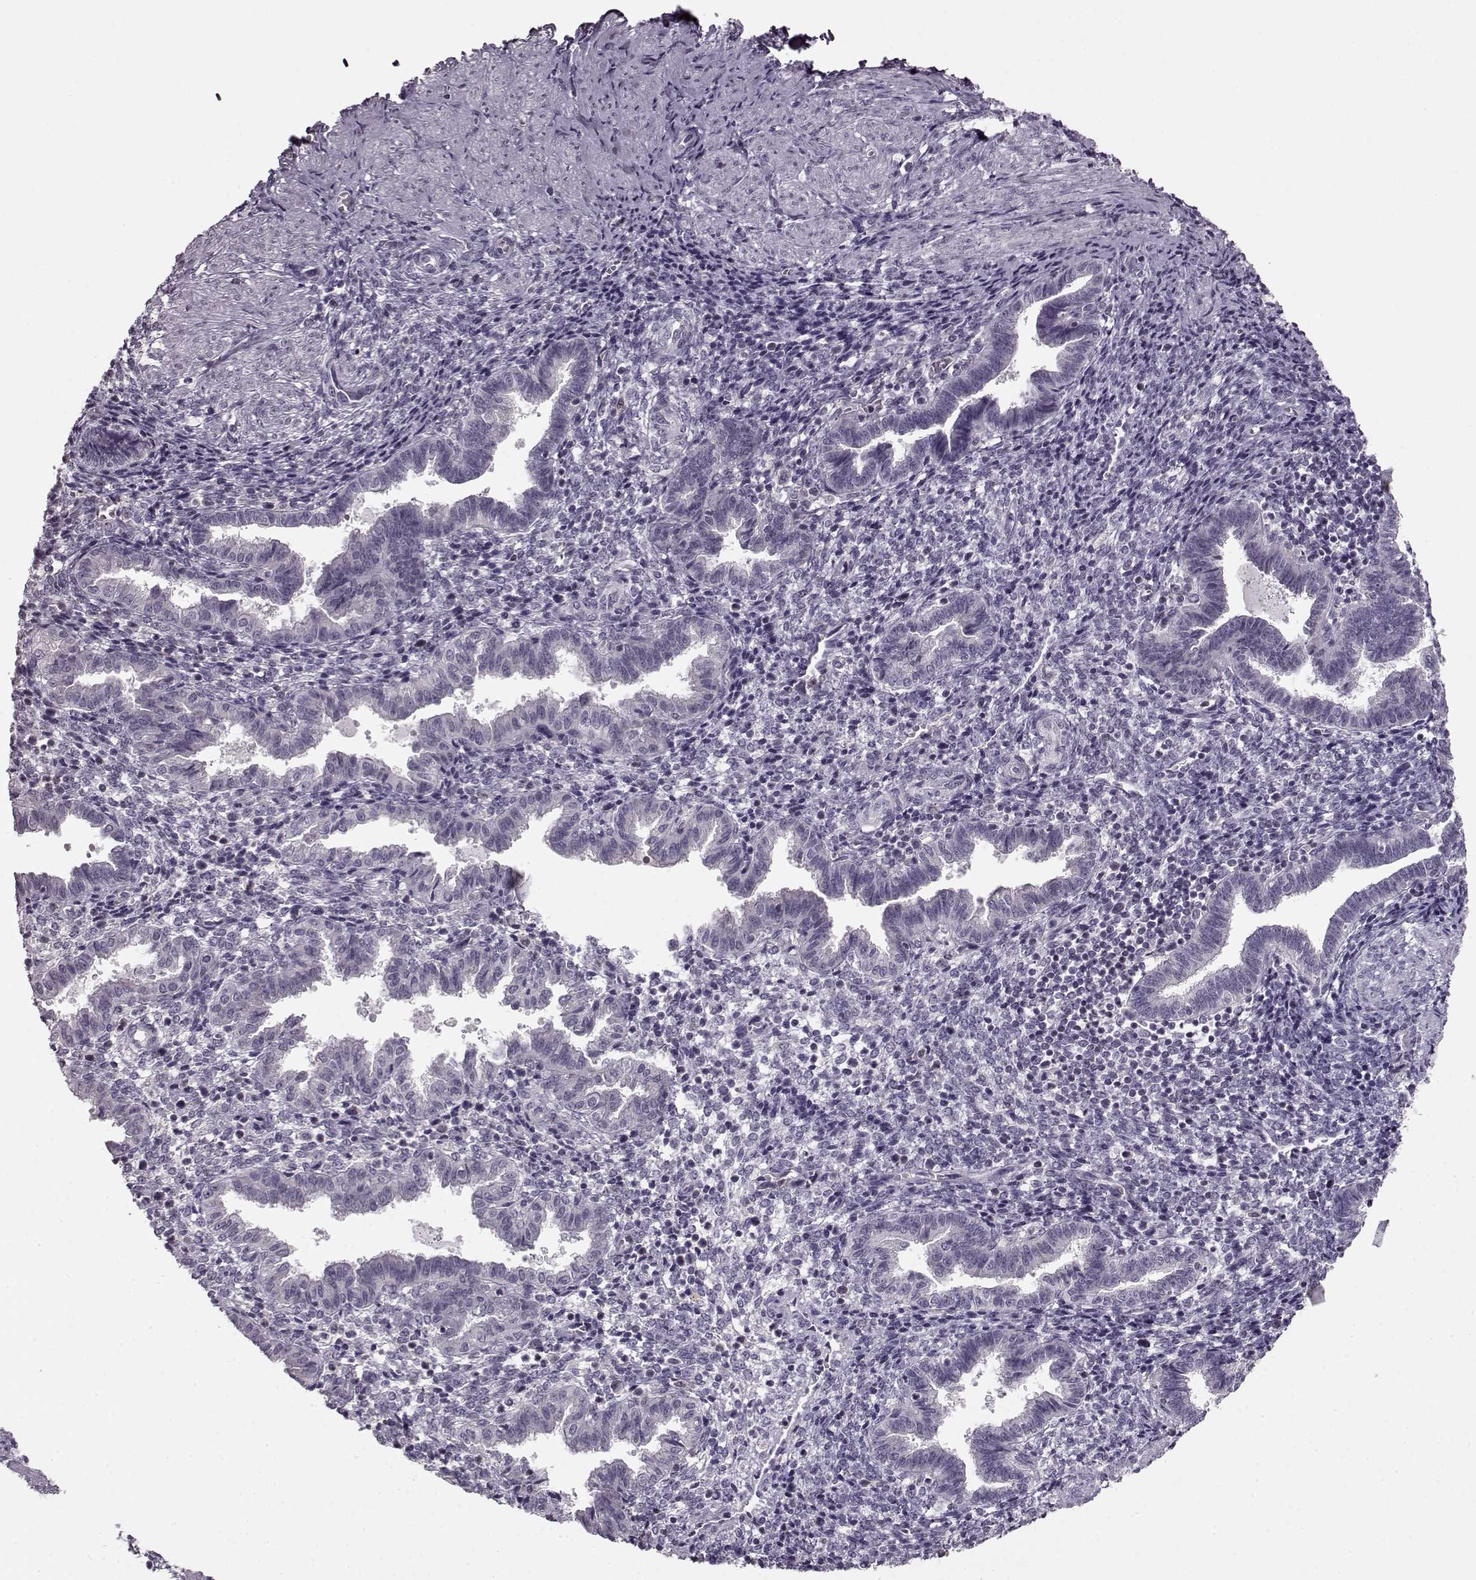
{"staining": {"intensity": "negative", "quantity": "none", "location": "none"}, "tissue": "endometrium", "cell_type": "Cells in endometrial stroma", "image_type": "normal", "snomed": [{"axis": "morphology", "description": "Normal tissue, NOS"}, {"axis": "topography", "description": "Endometrium"}], "caption": "Cells in endometrial stroma are negative for protein expression in unremarkable human endometrium. Nuclei are stained in blue.", "gene": "RP1L1", "patient": {"sex": "female", "age": 37}}